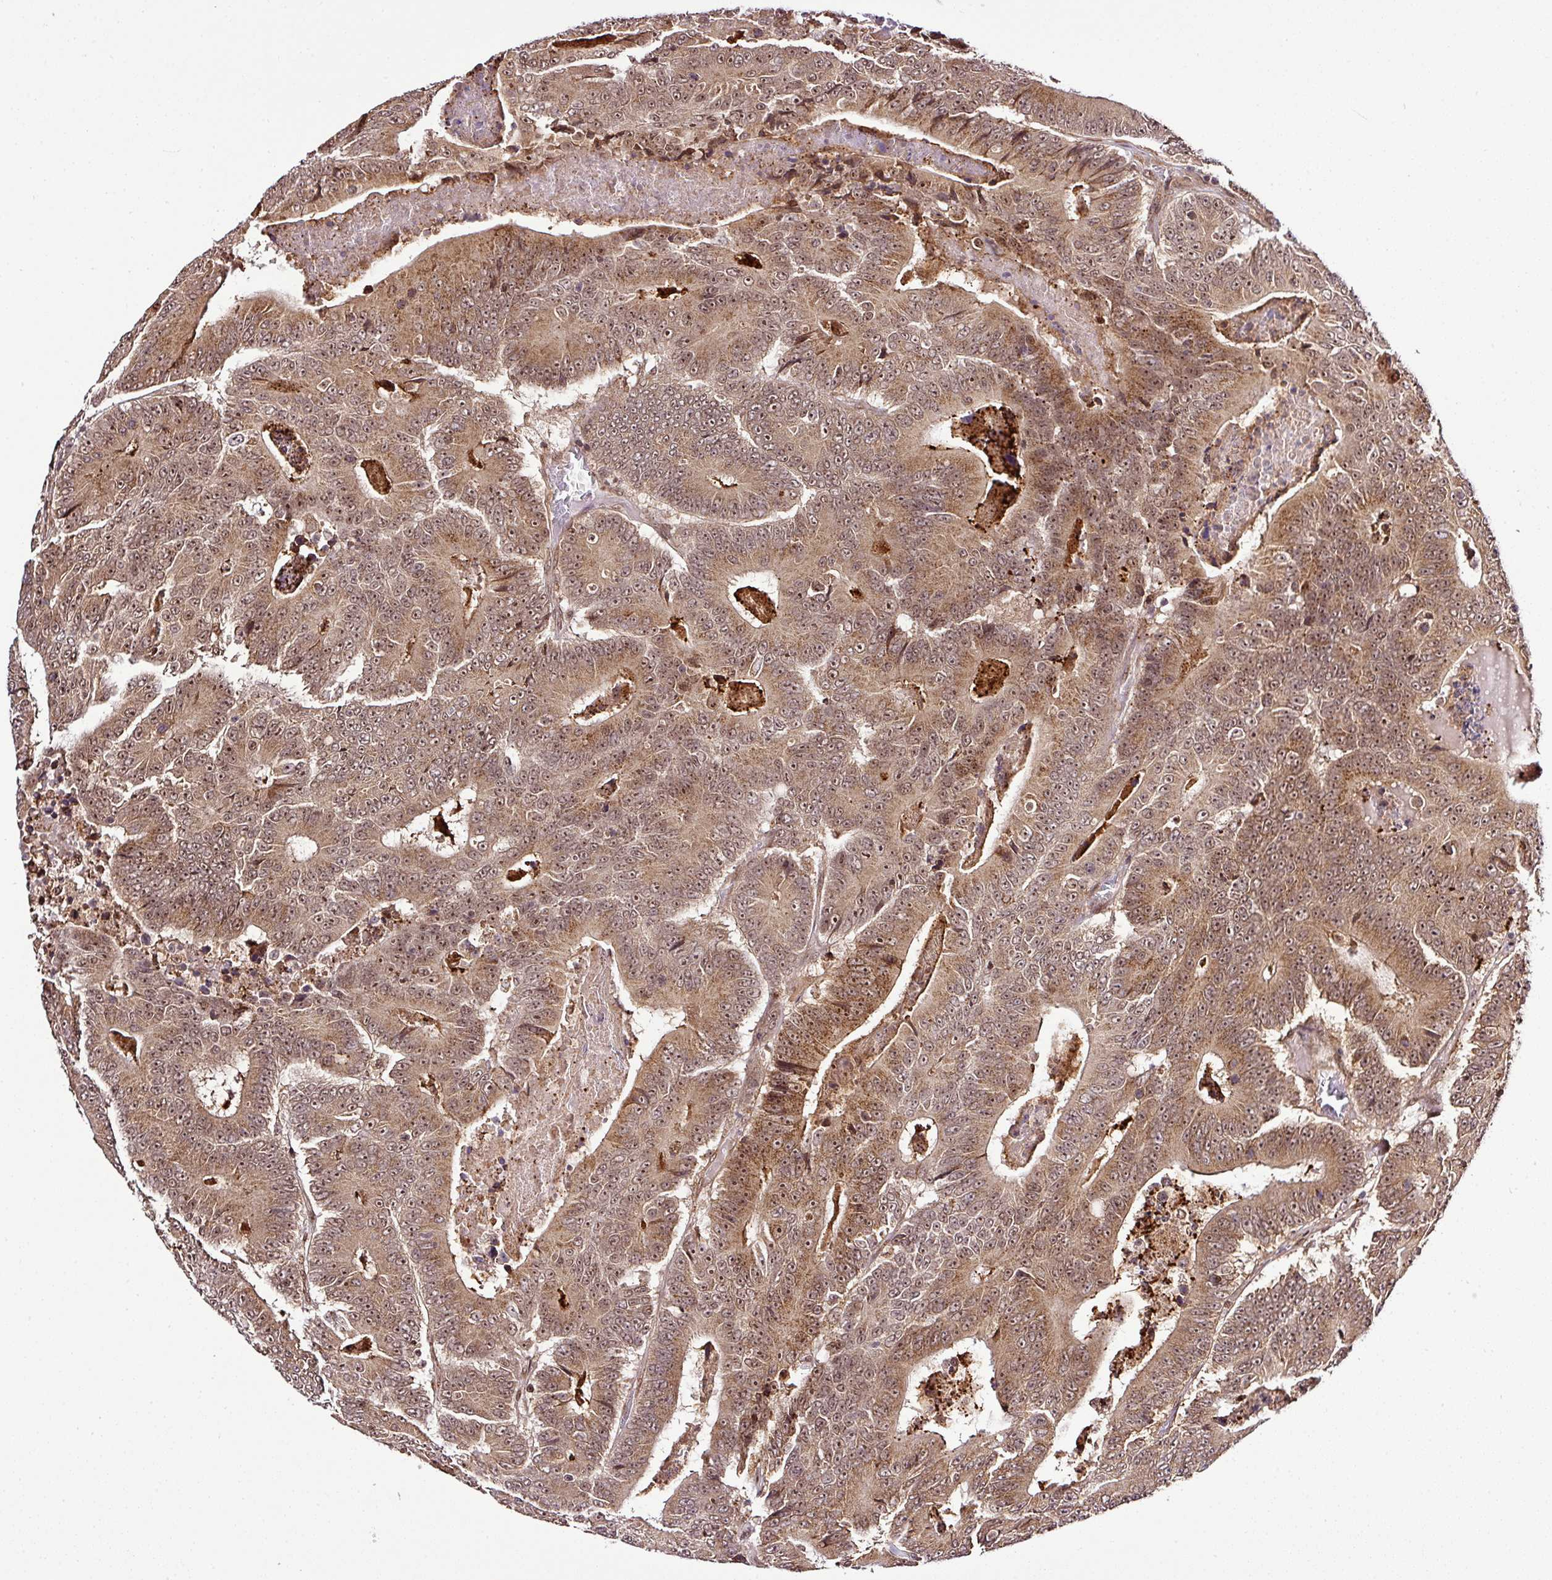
{"staining": {"intensity": "moderate", "quantity": ">75%", "location": "cytoplasmic/membranous,nuclear"}, "tissue": "colorectal cancer", "cell_type": "Tumor cells", "image_type": "cancer", "snomed": [{"axis": "morphology", "description": "Adenocarcinoma, NOS"}, {"axis": "topography", "description": "Colon"}], "caption": "Human colorectal cancer (adenocarcinoma) stained with a protein marker shows moderate staining in tumor cells.", "gene": "FAM153A", "patient": {"sex": "male", "age": 83}}